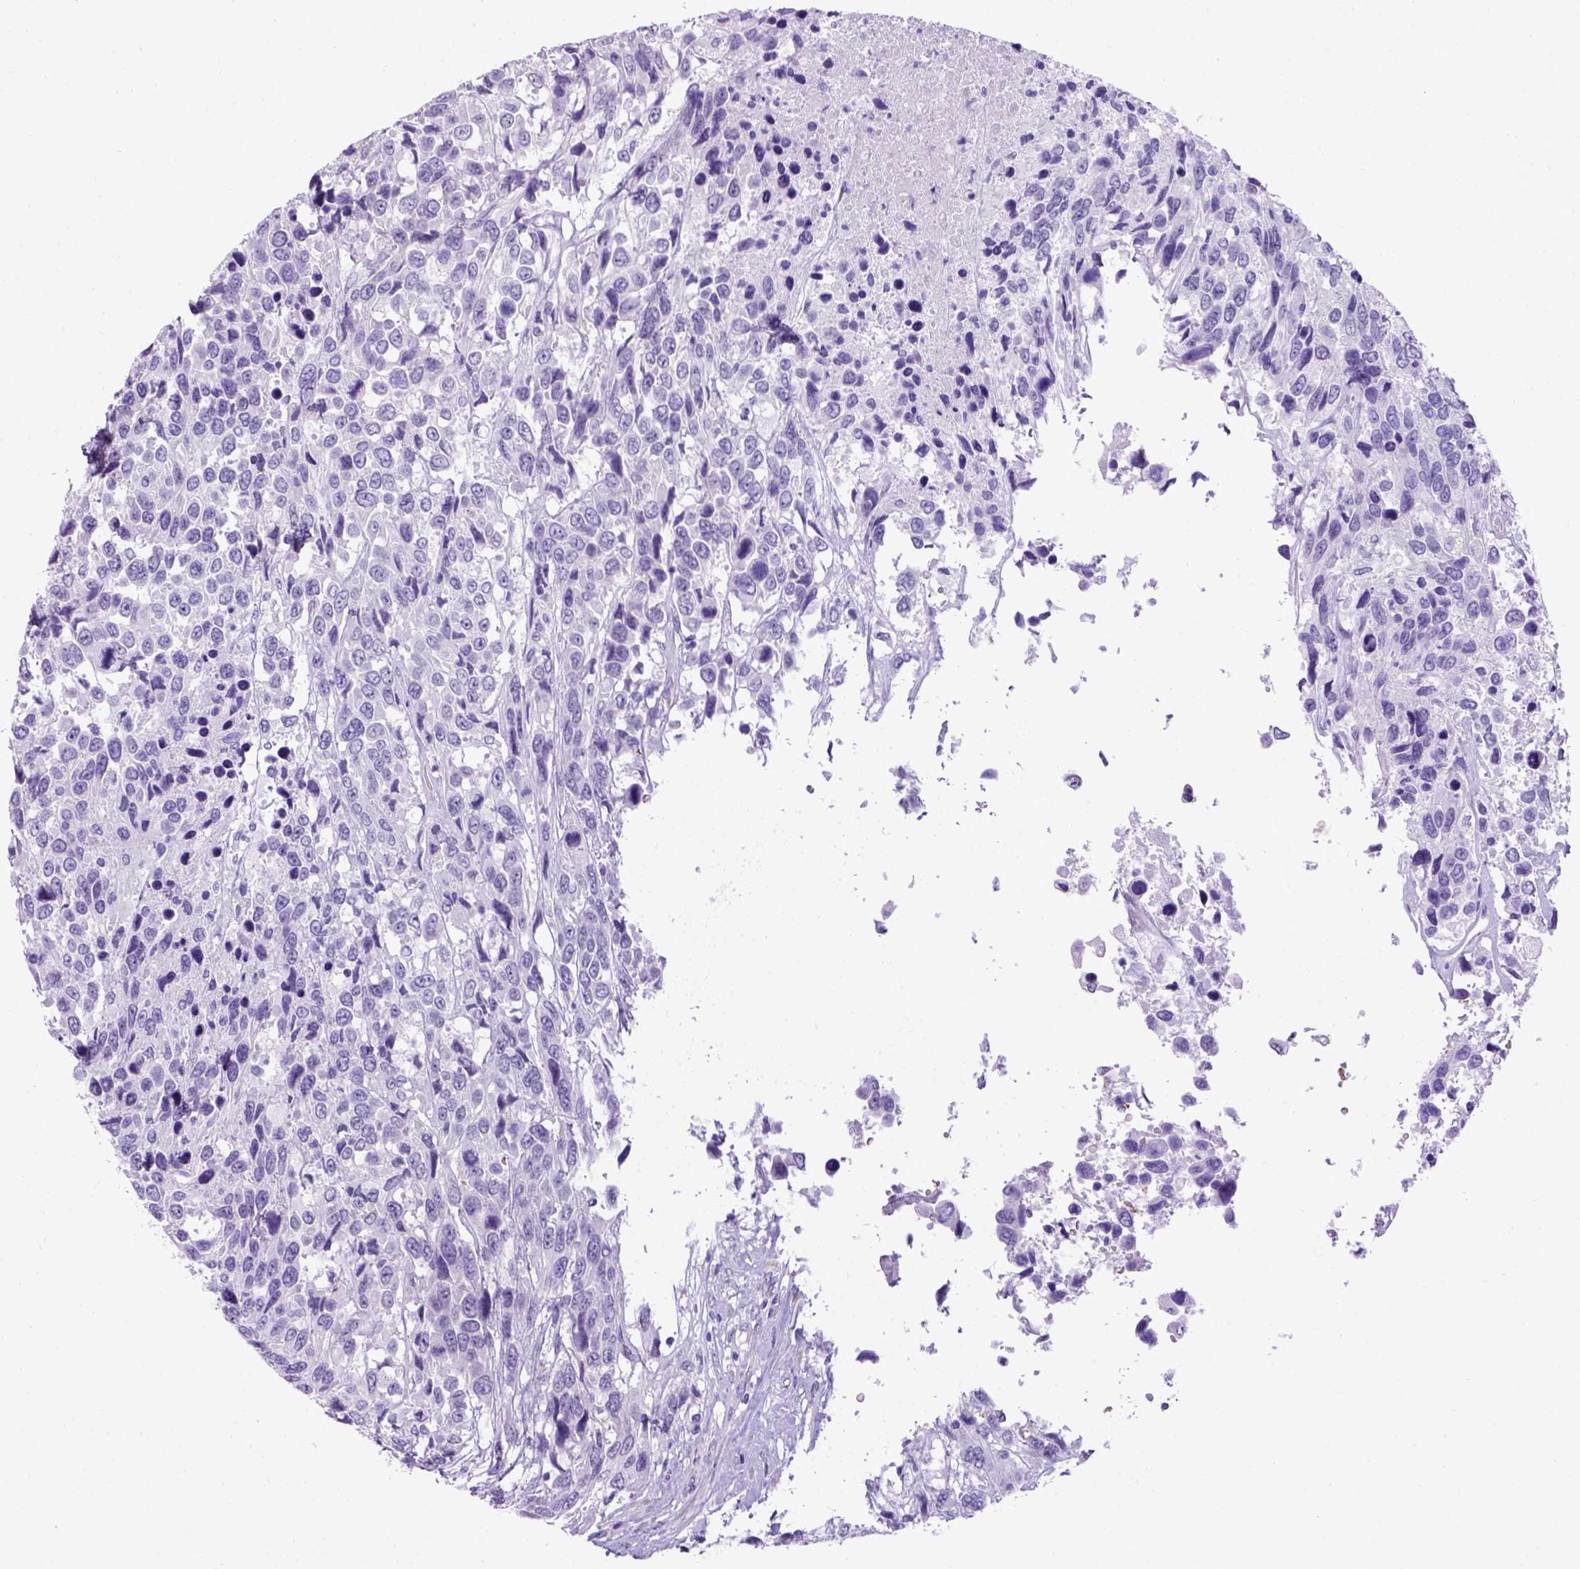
{"staining": {"intensity": "negative", "quantity": "none", "location": "none"}, "tissue": "urothelial cancer", "cell_type": "Tumor cells", "image_type": "cancer", "snomed": [{"axis": "morphology", "description": "Urothelial carcinoma, High grade"}, {"axis": "topography", "description": "Urinary bladder"}], "caption": "Immunohistochemistry (IHC) of urothelial carcinoma (high-grade) demonstrates no expression in tumor cells.", "gene": "ADAM12", "patient": {"sex": "female", "age": 70}}